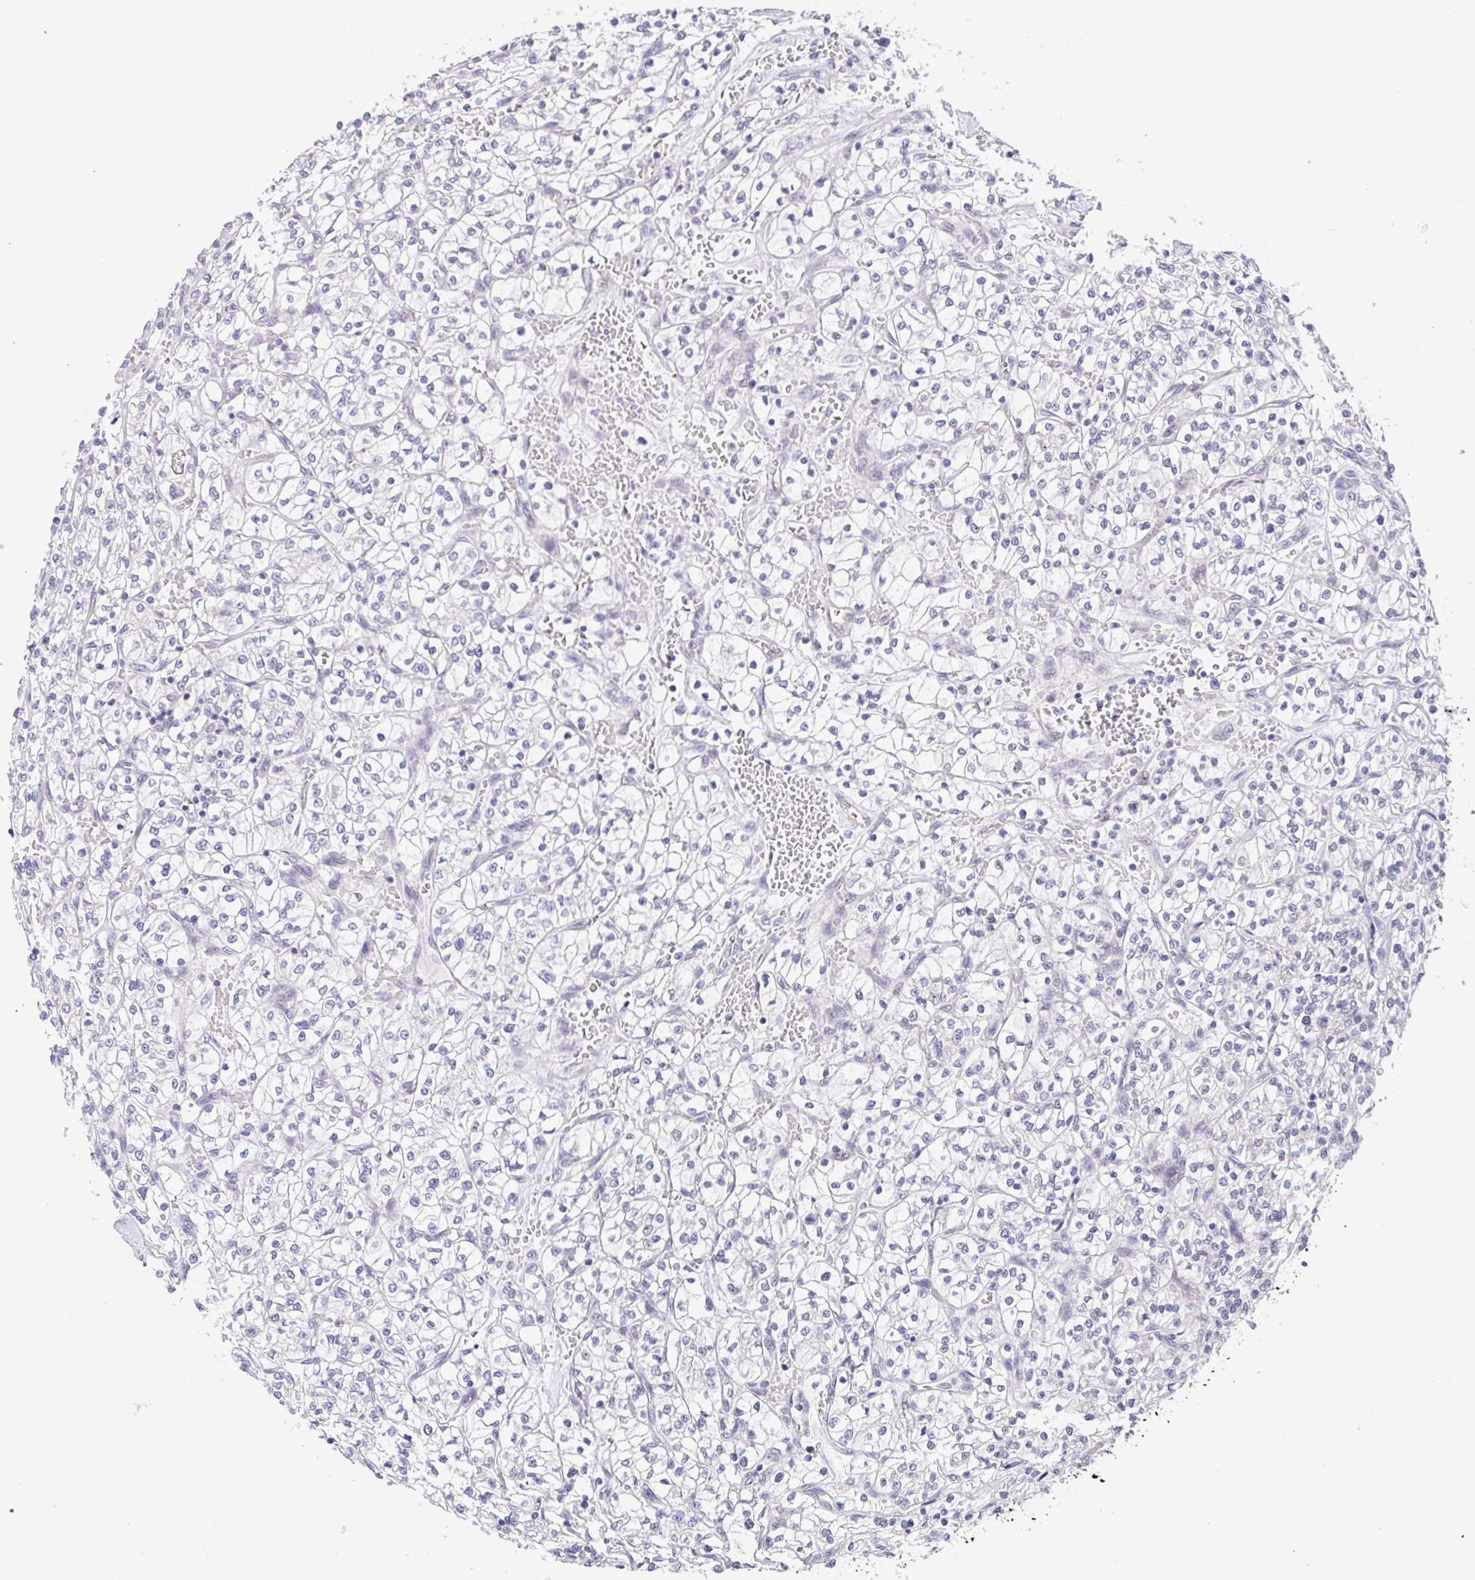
{"staining": {"intensity": "negative", "quantity": "none", "location": "none"}, "tissue": "renal cancer", "cell_type": "Tumor cells", "image_type": "cancer", "snomed": [{"axis": "morphology", "description": "Adenocarcinoma, NOS"}, {"axis": "topography", "description": "Kidney"}], "caption": "Tumor cells show no significant protein positivity in renal cancer.", "gene": "CGNL1", "patient": {"sex": "female", "age": 64}}